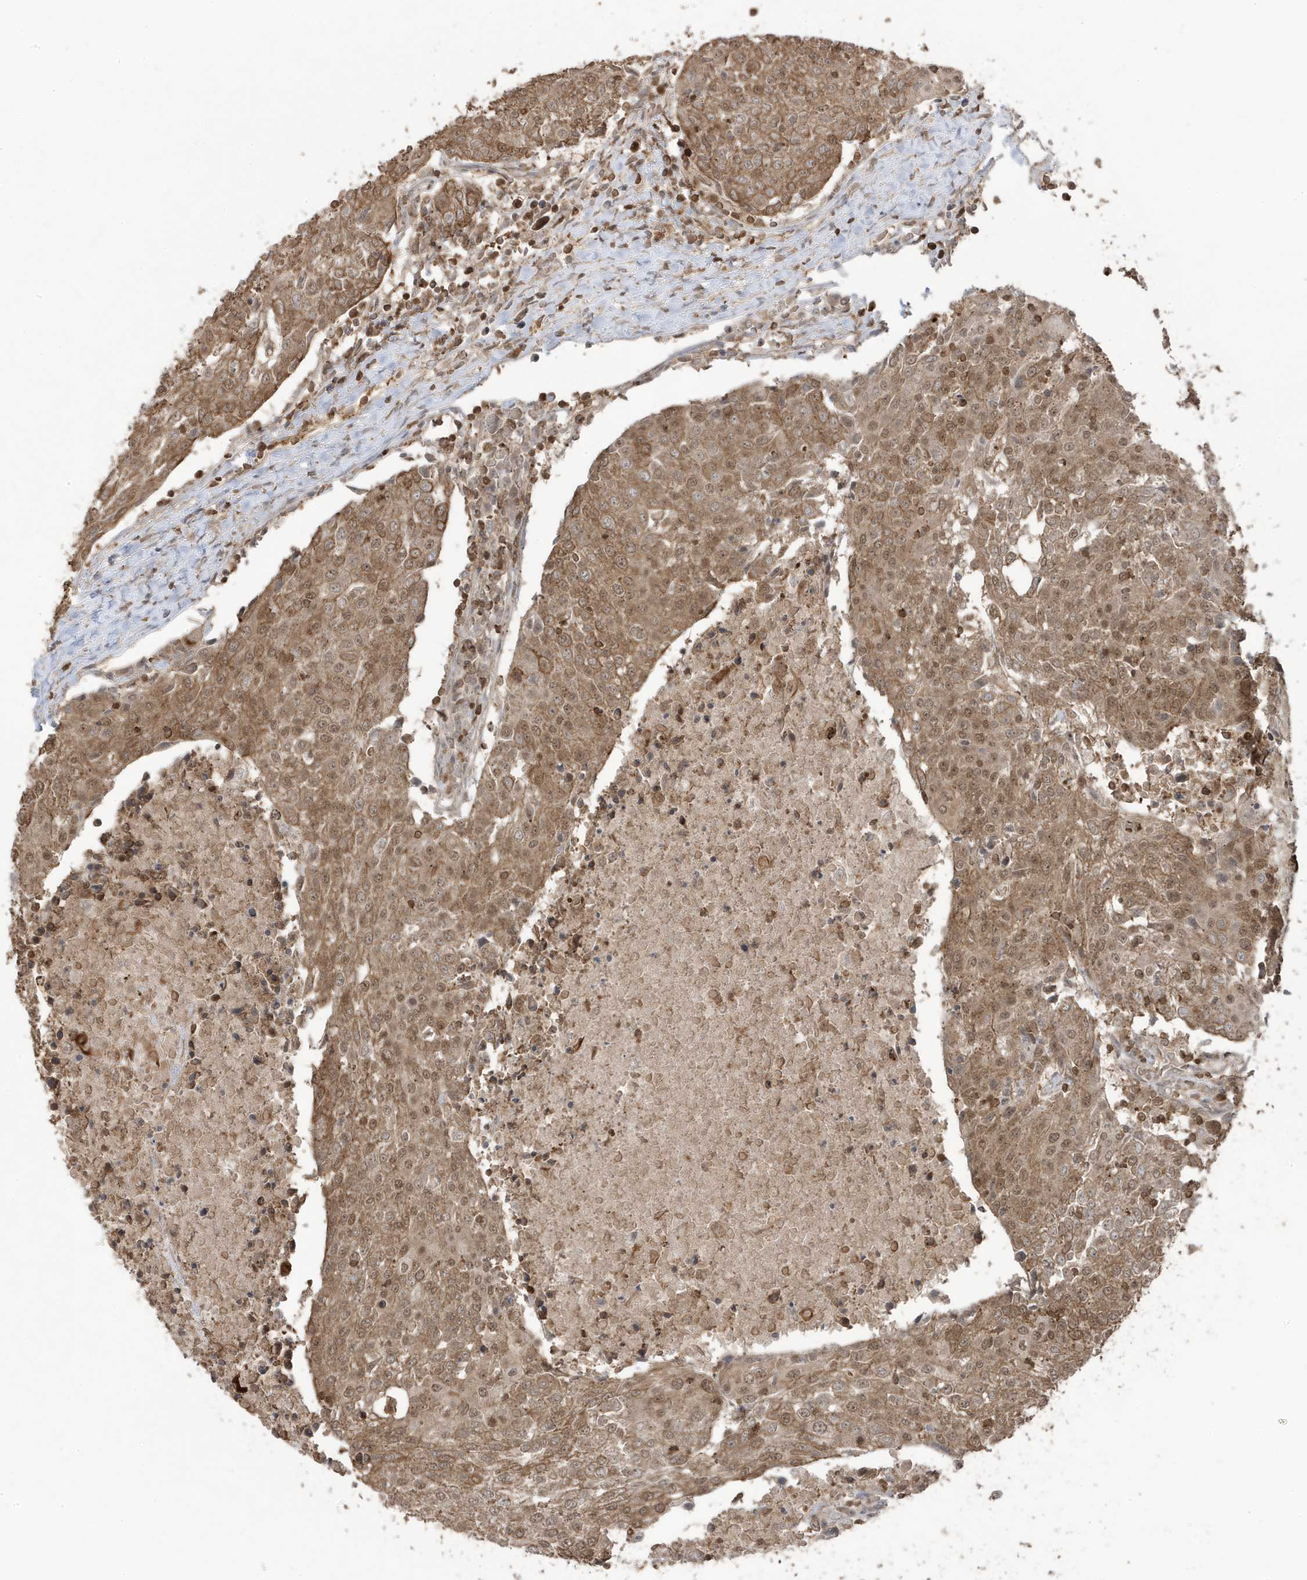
{"staining": {"intensity": "moderate", "quantity": ">75%", "location": "cytoplasmic/membranous,nuclear"}, "tissue": "urothelial cancer", "cell_type": "Tumor cells", "image_type": "cancer", "snomed": [{"axis": "morphology", "description": "Urothelial carcinoma, High grade"}, {"axis": "topography", "description": "Urinary bladder"}], "caption": "Brown immunohistochemical staining in urothelial cancer demonstrates moderate cytoplasmic/membranous and nuclear expression in approximately >75% of tumor cells.", "gene": "ASAP1", "patient": {"sex": "female", "age": 85}}